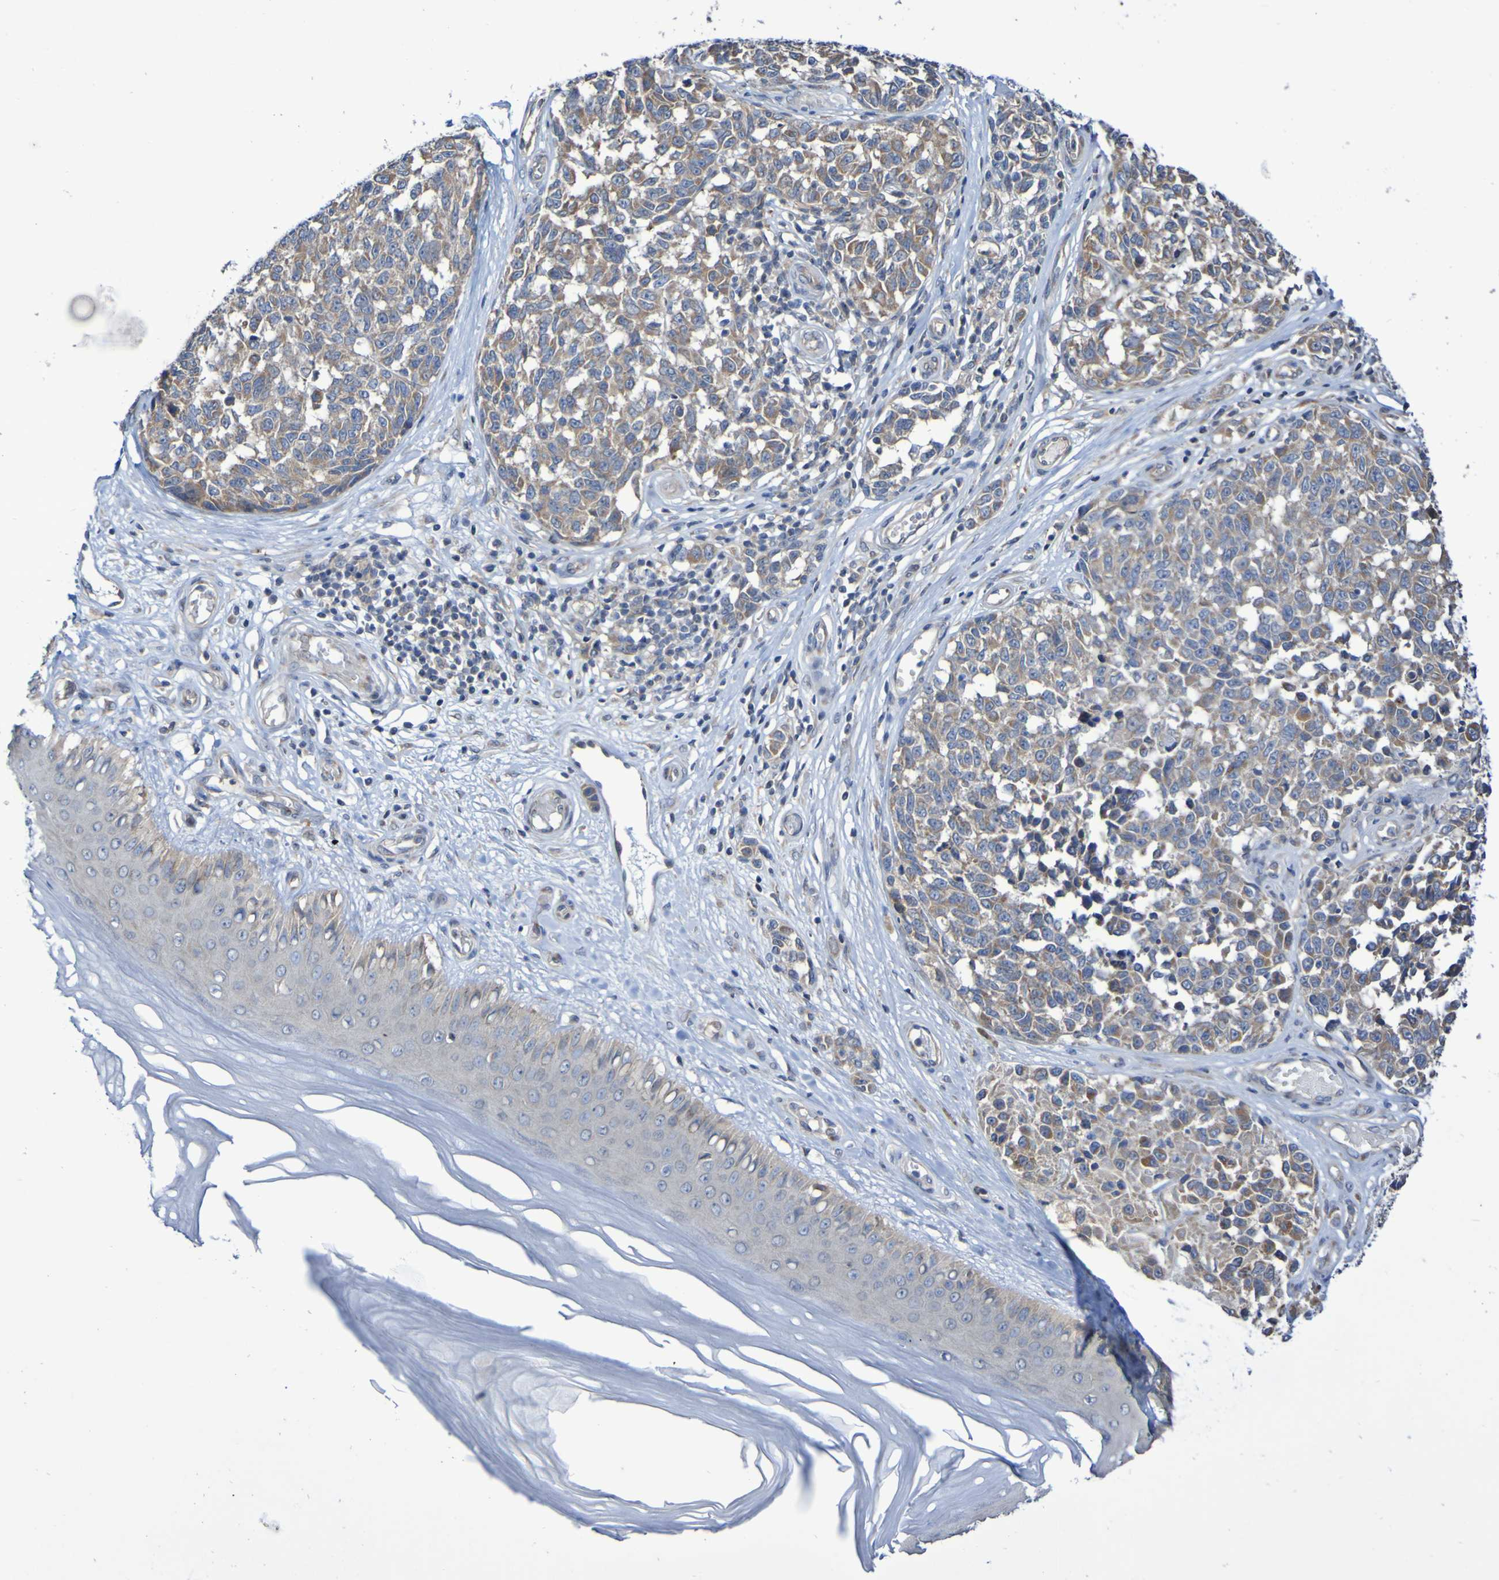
{"staining": {"intensity": "weak", "quantity": ">75%", "location": "cytoplasmic/membranous"}, "tissue": "melanoma", "cell_type": "Tumor cells", "image_type": "cancer", "snomed": [{"axis": "morphology", "description": "Malignant melanoma, NOS"}, {"axis": "topography", "description": "Skin"}], "caption": "Immunohistochemistry (IHC) micrograph of neoplastic tissue: malignant melanoma stained using IHC shows low levels of weak protein expression localized specifically in the cytoplasmic/membranous of tumor cells, appearing as a cytoplasmic/membranous brown color.", "gene": "LMBRD2", "patient": {"sex": "female", "age": 64}}